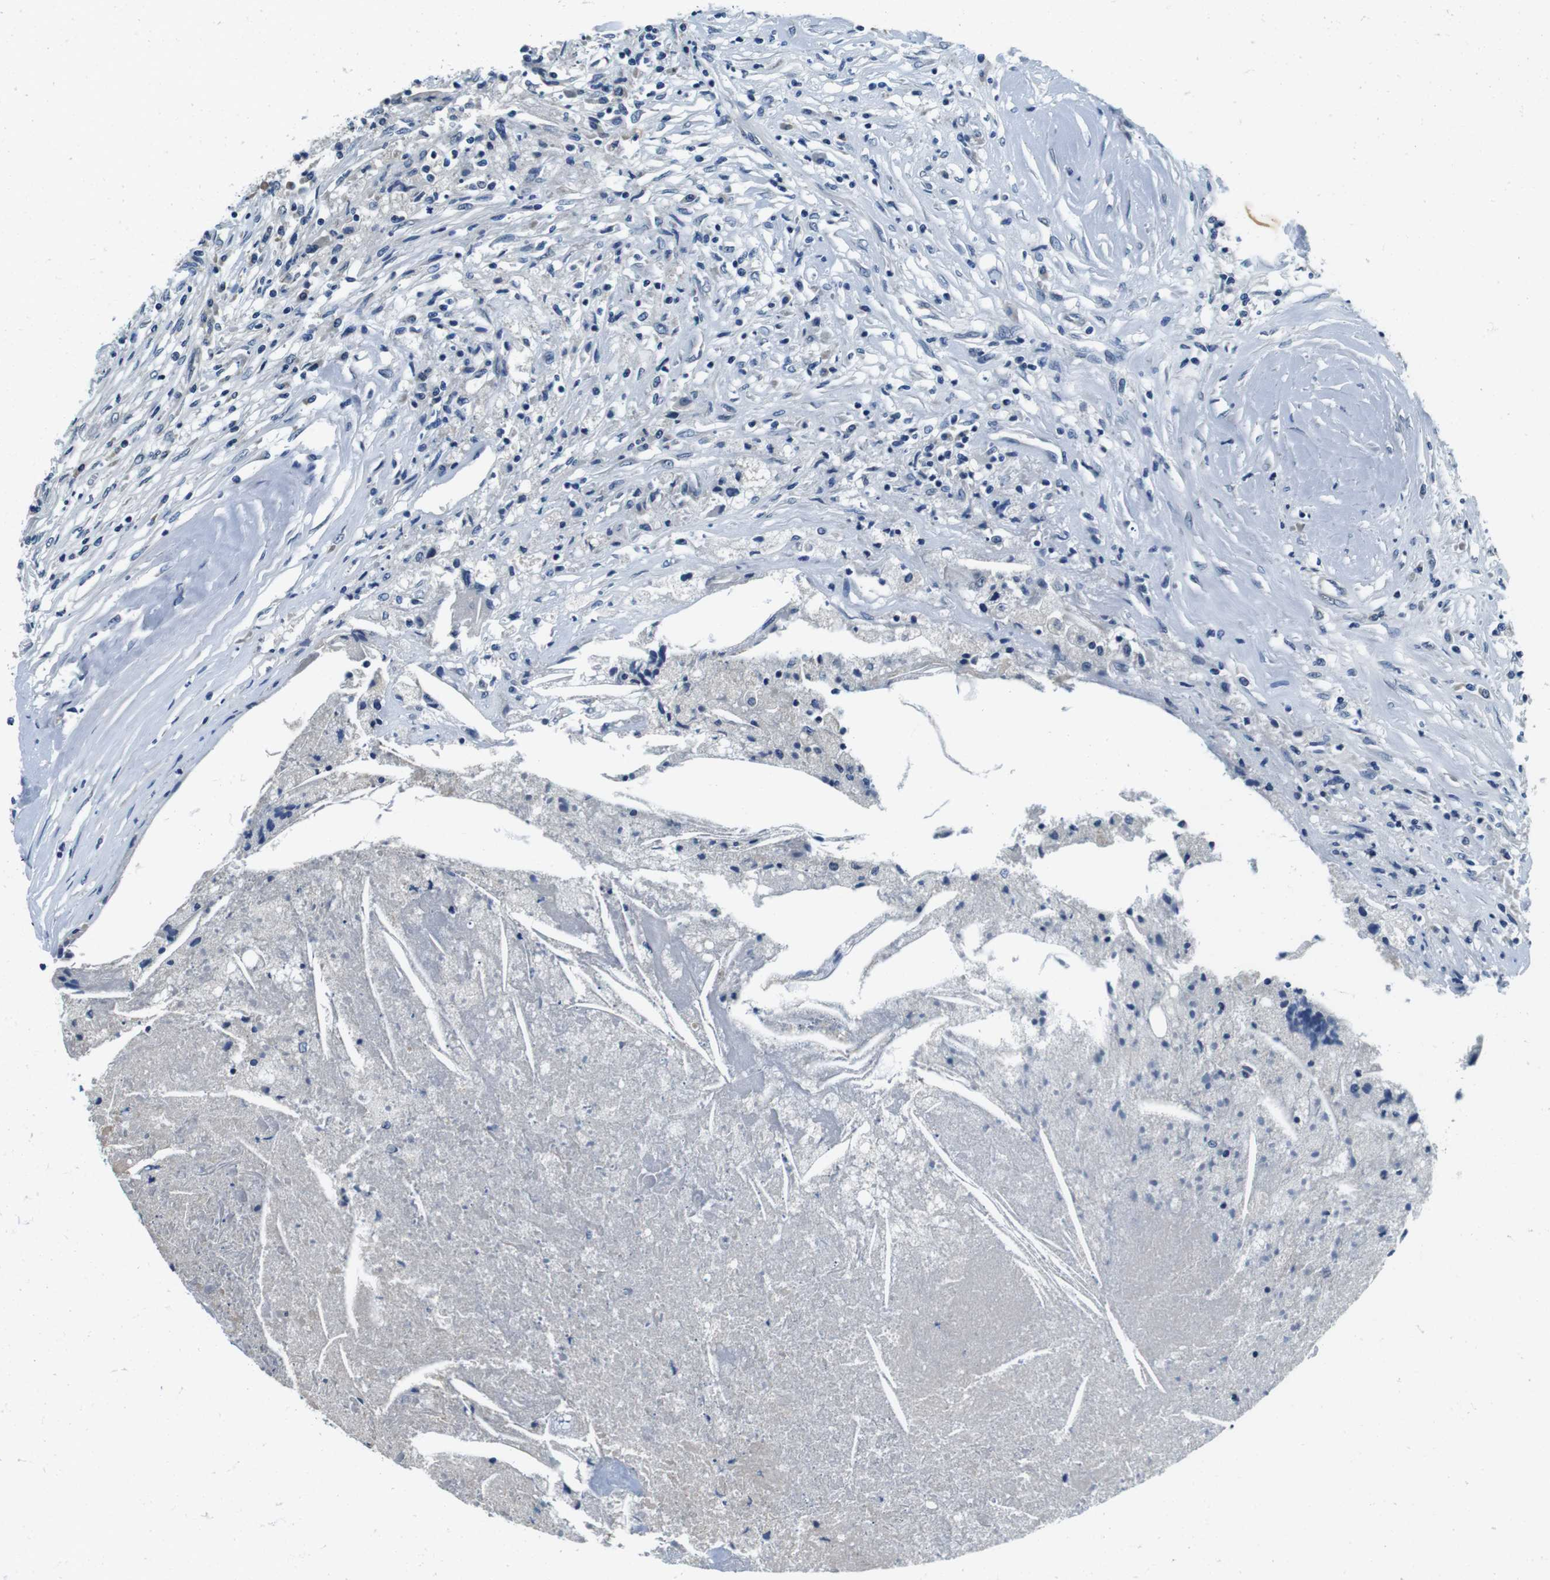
{"staining": {"intensity": "negative", "quantity": "none", "location": "none"}, "tissue": "colorectal cancer", "cell_type": "Tumor cells", "image_type": "cancer", "snomed": [{"axis": "morphology", "description": "Adenocarcinoma, NOS"}, {"axis": "topography", "description": "Rectum"}], "caption": "An immunohistochemistry image of colorectal cancer (adenocarcinoma) is shown. There is no staining in tumor cells of colorectal cancer (adenocarcinoma).", "gene": "DTNA", "patient": {"sex": "male", "age": 63}}